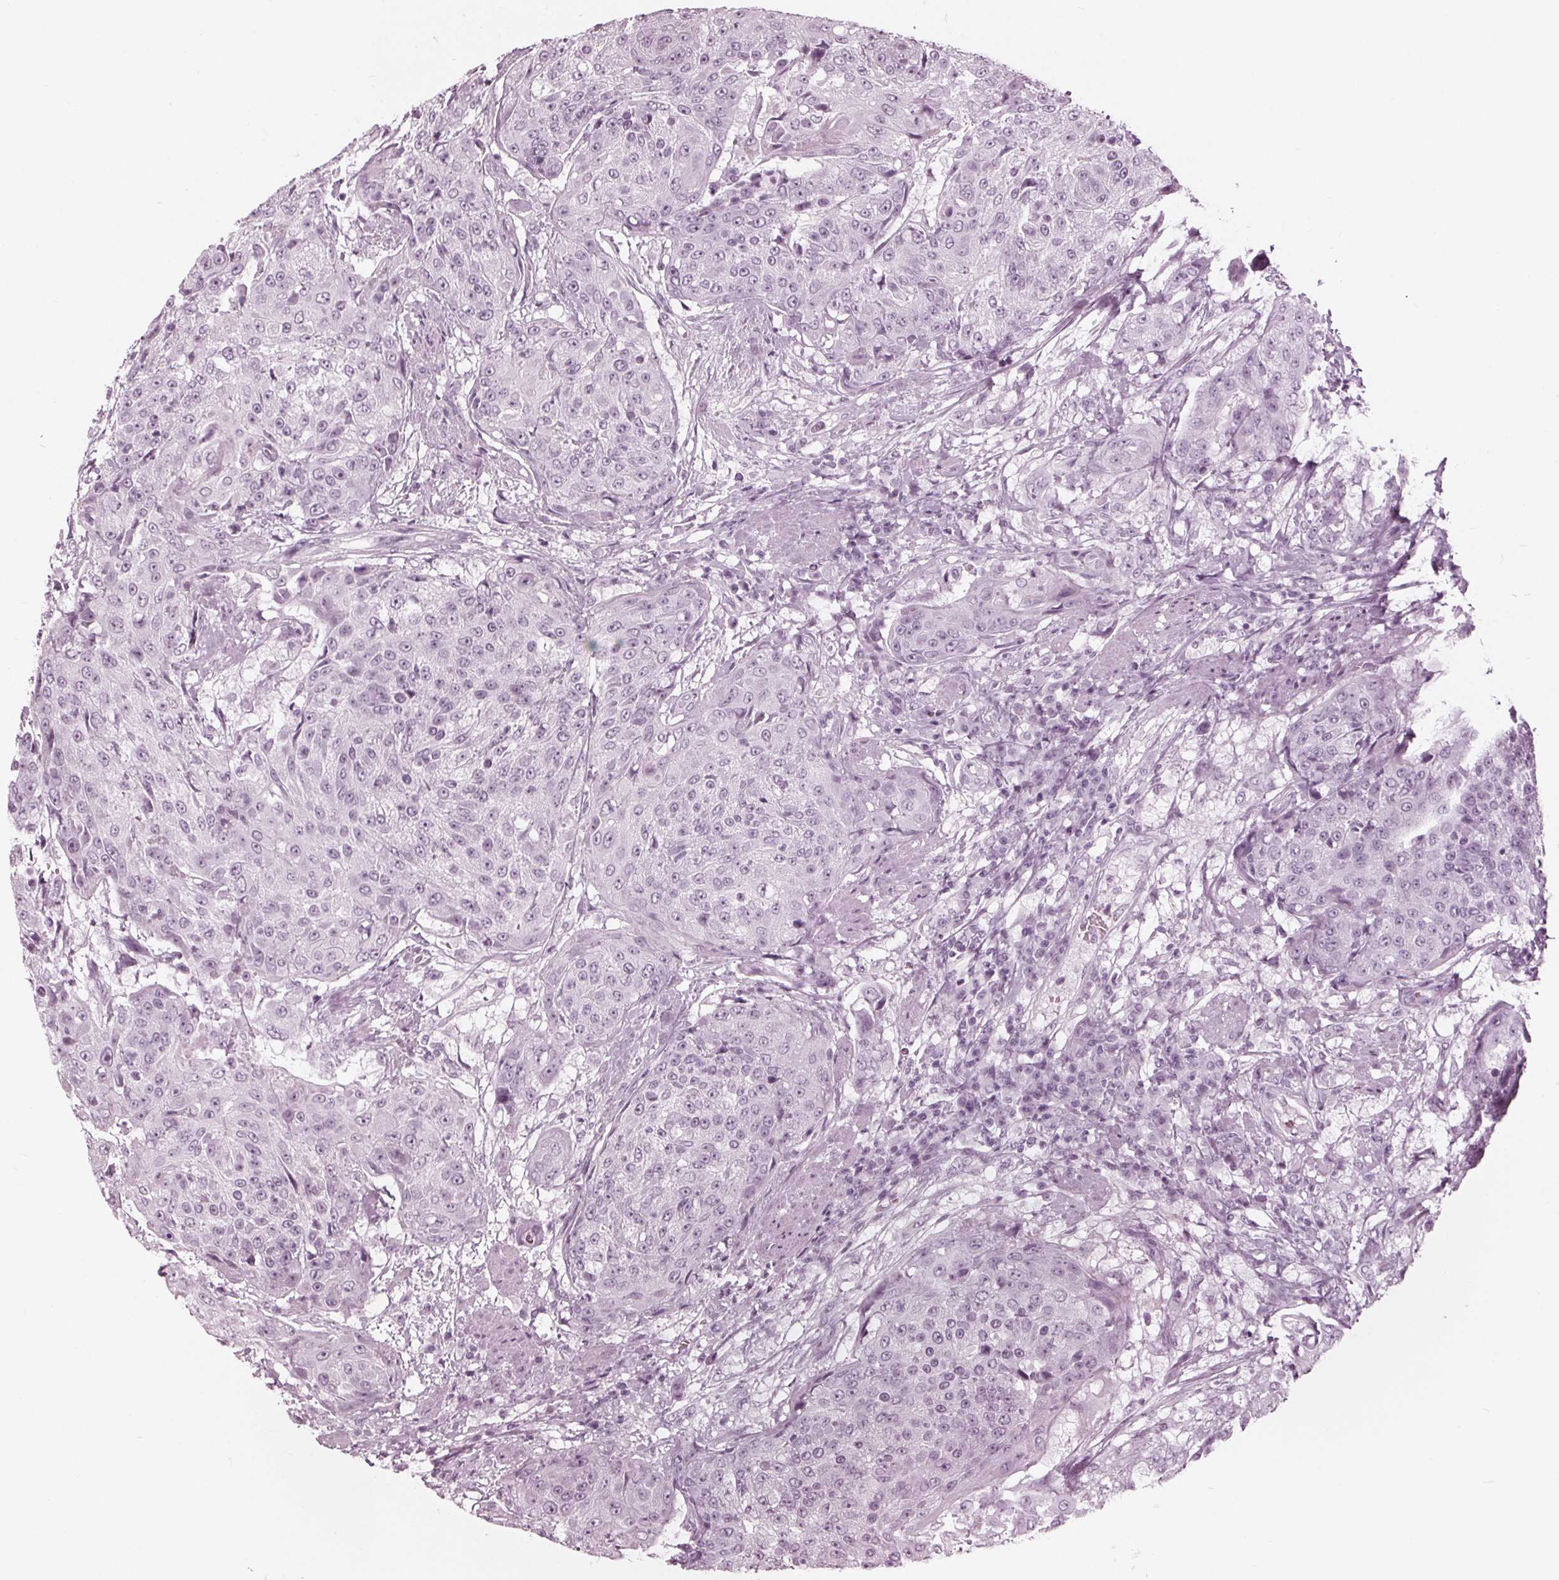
{"staining": {"intensity": "negative", "quantity": "none", "location": "none"}, "tissue": "urothelial cancer", "cell_type": "Tumor cells", "image_type": "cancer", "snomed": [{"axis": "morphology", "description": "Urothelial carcinoma, High grade"}, {"axis": "topography", "description": "Urinary bladder"}], "caption": "High-grade urothelial carcinoma stained for a protein using immunohistochemistry (IHC) displays no positivity tumor cells.", "gene": "KRT28", "patient": {"sex": "female", "age": 63}}